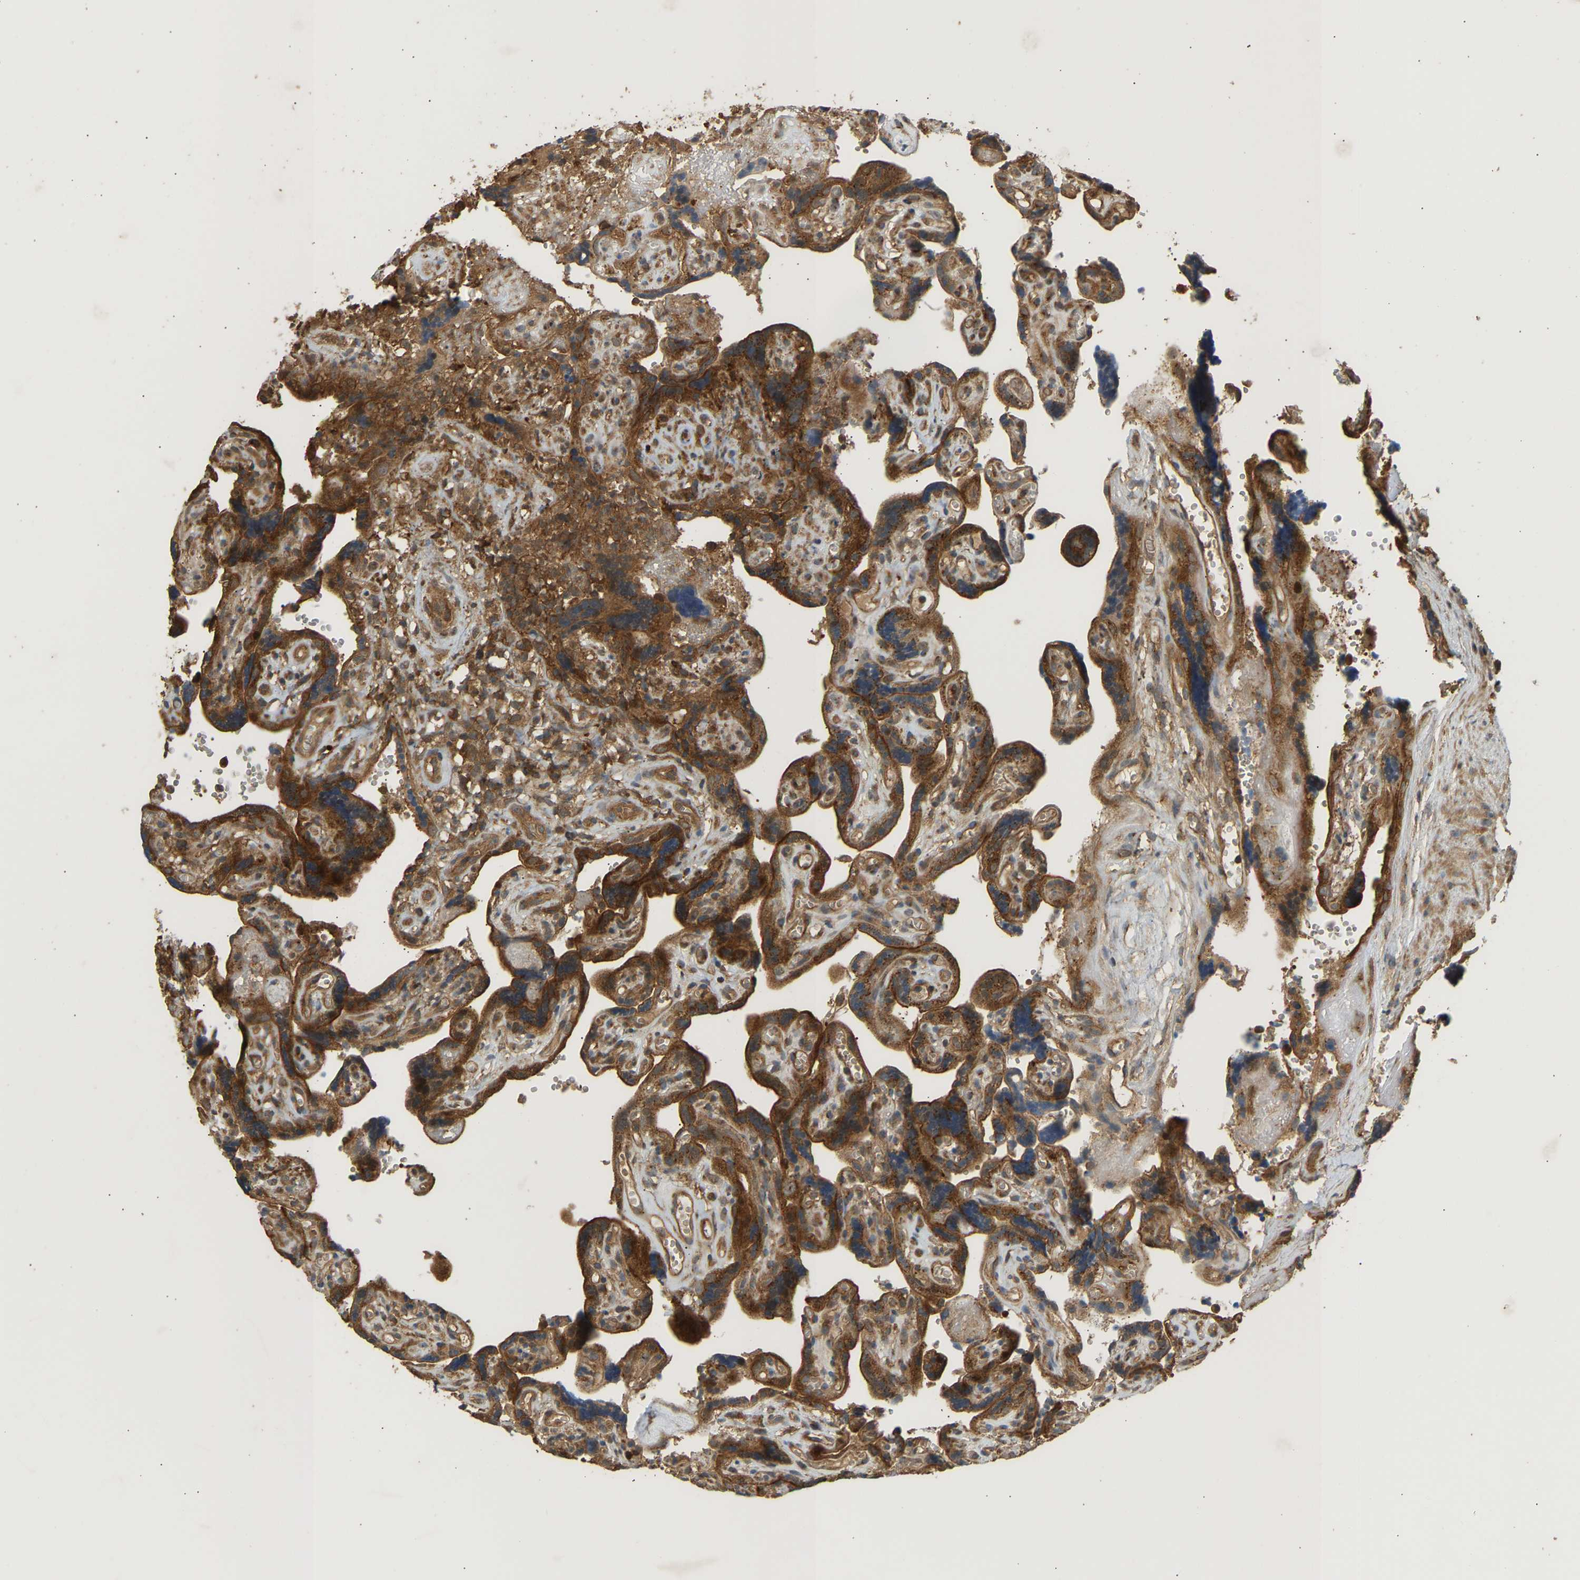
{"staining": {"intensity": "strong", "quantity": ">75%", "location": "cytoplasmic/membranous"}, "tissue": "placenta", "cell_type": "Decidual cells", "image_type": "normal", "snomed": [{"axis": "morphology", "description": "Normal tissue, NOS"}, {"axis": "topography", "description": "Placenta"}], "caption": "Strong cytoplasmic/membranous positivity is identified in approximately >75% of decidual cells in benign placenta.", "gene": "ENSG00000282218", "patient": {"sex": "female", "age": 30}}